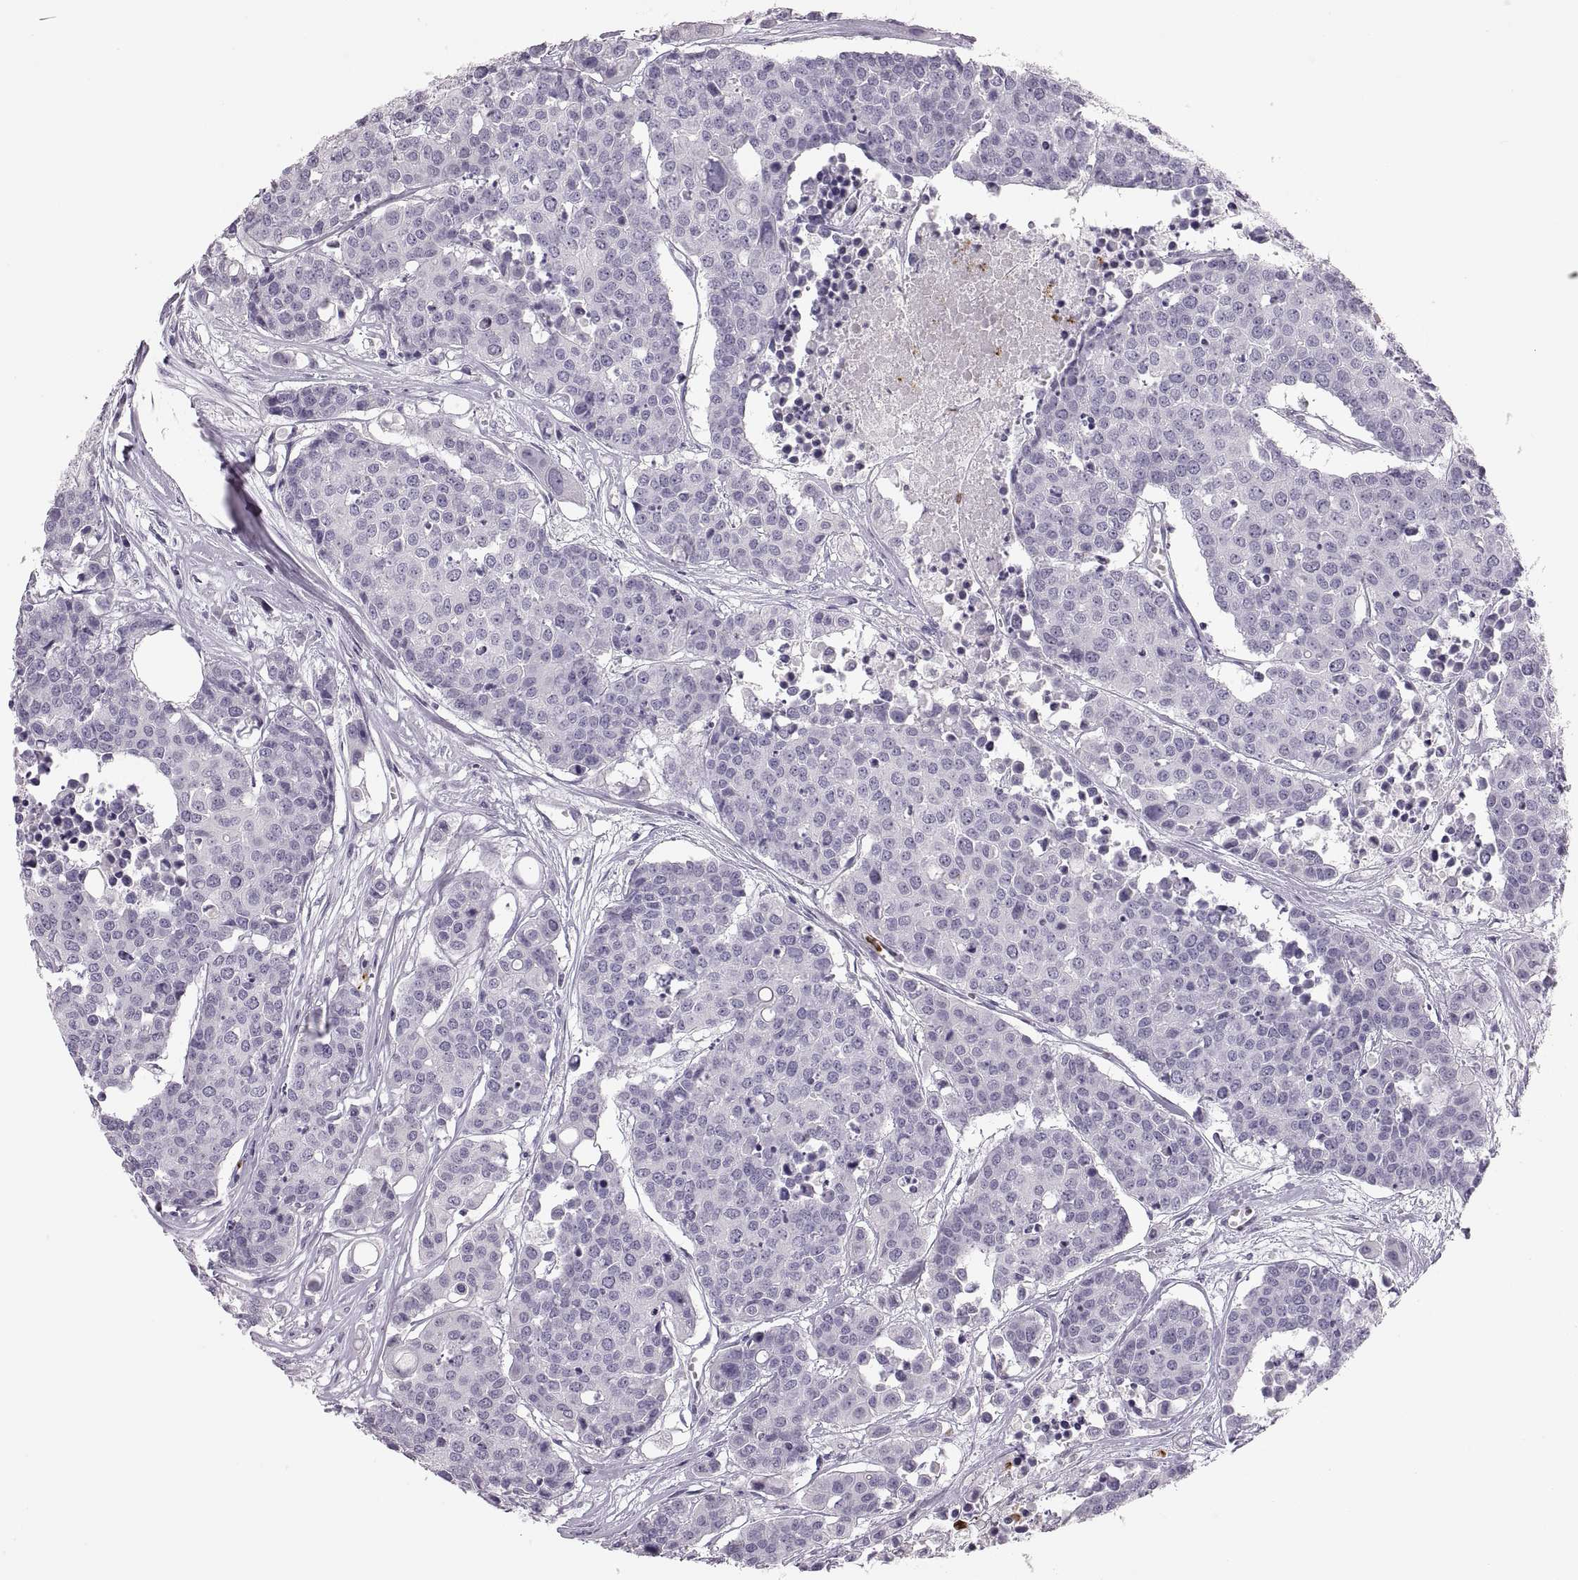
{"staining": {"intensity": "negative", "quantity": "none", "location": "none"}, "tissue": "carcinoid", "cell_type": "Tumor cells", "image_type": "cancer", "snomed": [{"axis": "morphology", "description": "Carcinoid, malignant, NOS"}, {"axis": "topography", "description": "Colon"}], "caption": "Immunohistochemistry photomicrograph of neoplastic tissue: human carcinoid stained with DAB (3,3'-diaminobenzidine) shows no significant protein staining in tumor cells. (DAB IHC visualized using brightfield microscopy, high magnification).", "gene": "MILR1", "patient": {"sex": "male", "age": 81}}